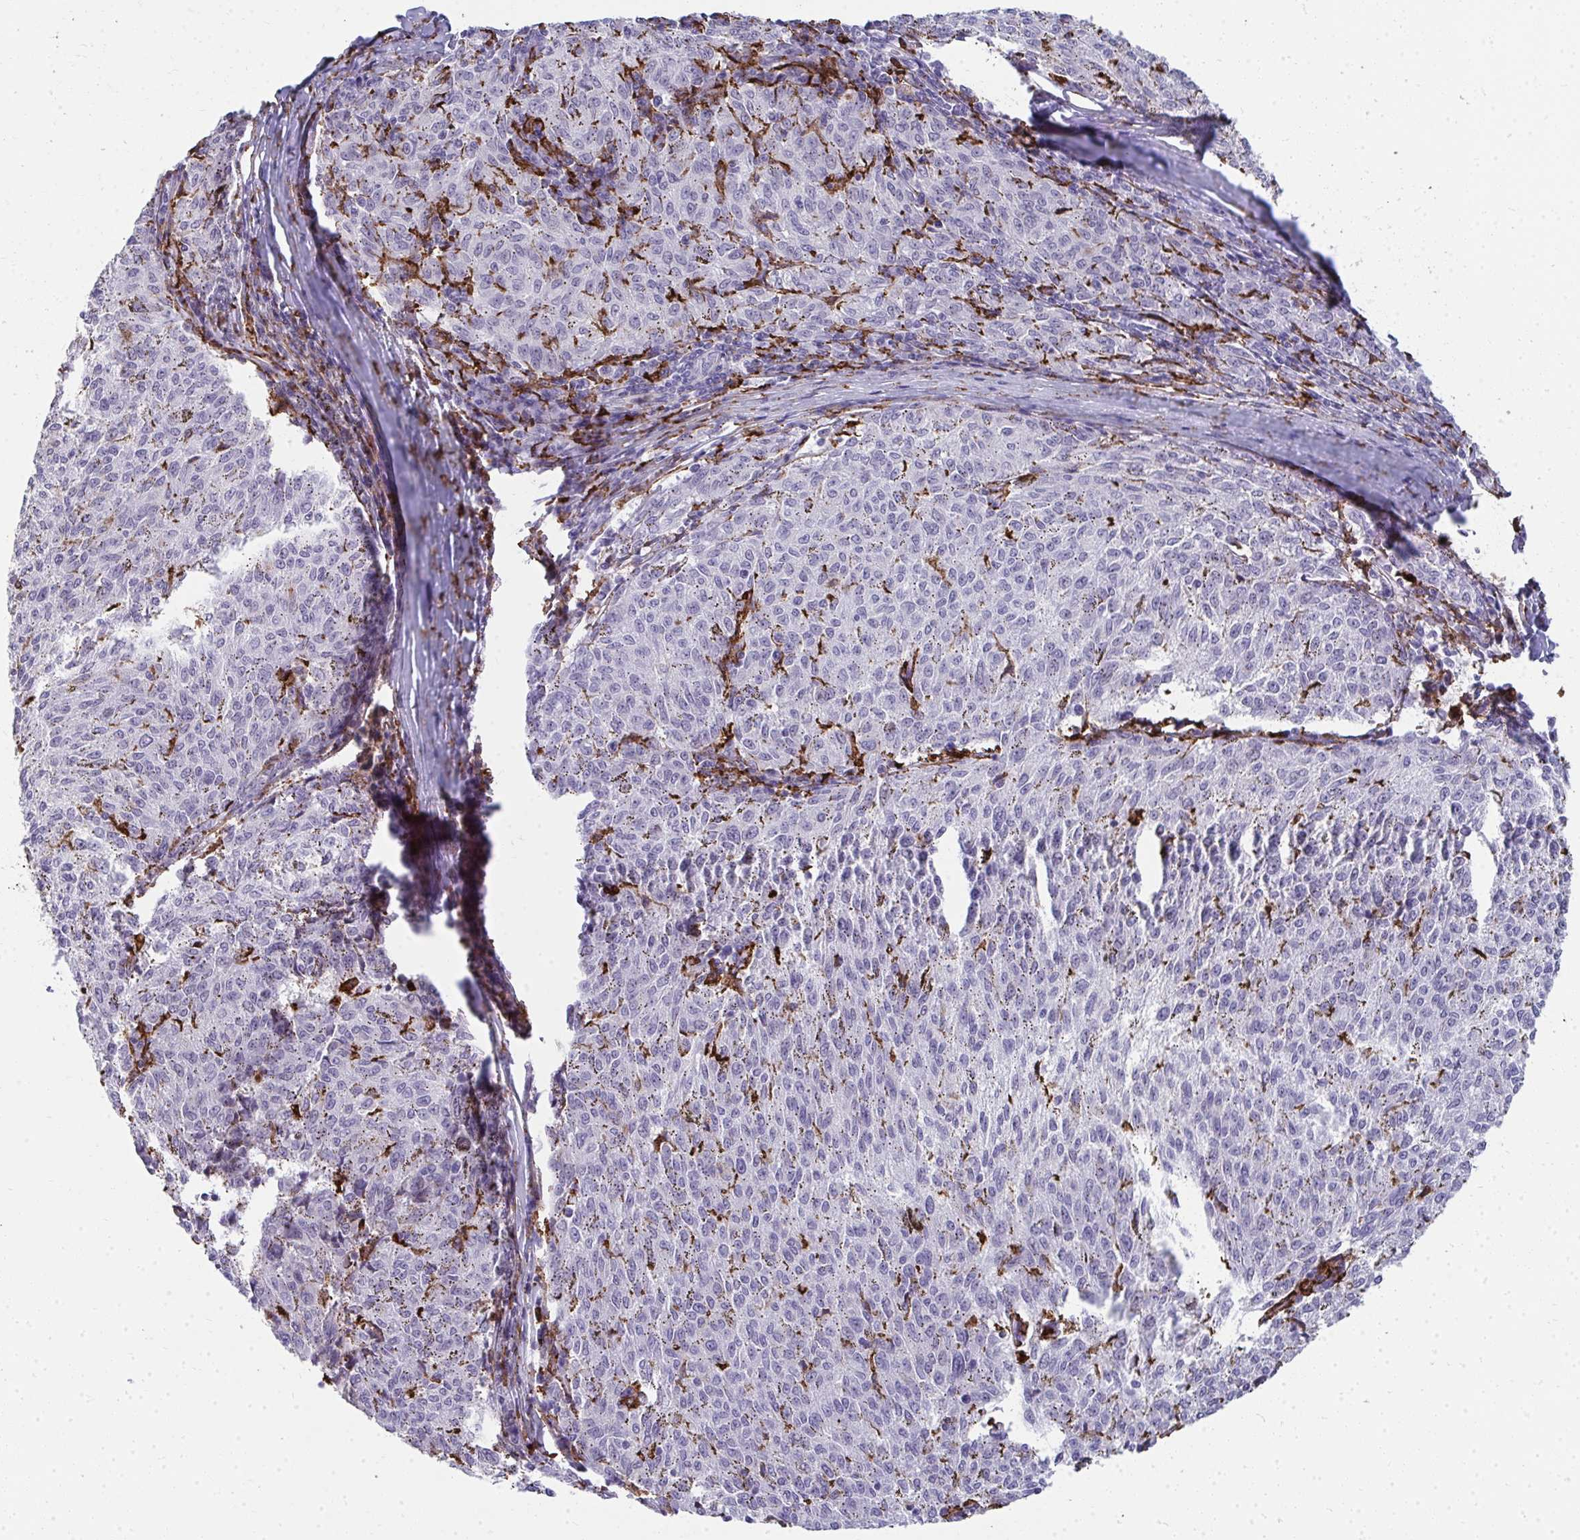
{"staining": {"intensity": "negative", "quantity": "none", "location": "none"}, "tissue": "melanoma", "cell_type": "Tumor cells", "image_type": "cancer", "snomed": [{"axis": "morphology", "description": "Malignant melanoma, NOS"}, {"axis": "topography", "description": "Skin"}], "caption": "The histopathology image shows no staining of tumor cells in melanoma. Nuclei are stained in blue.", "gene": "CD163", "patient": {"sex": "female", "age": 72}}